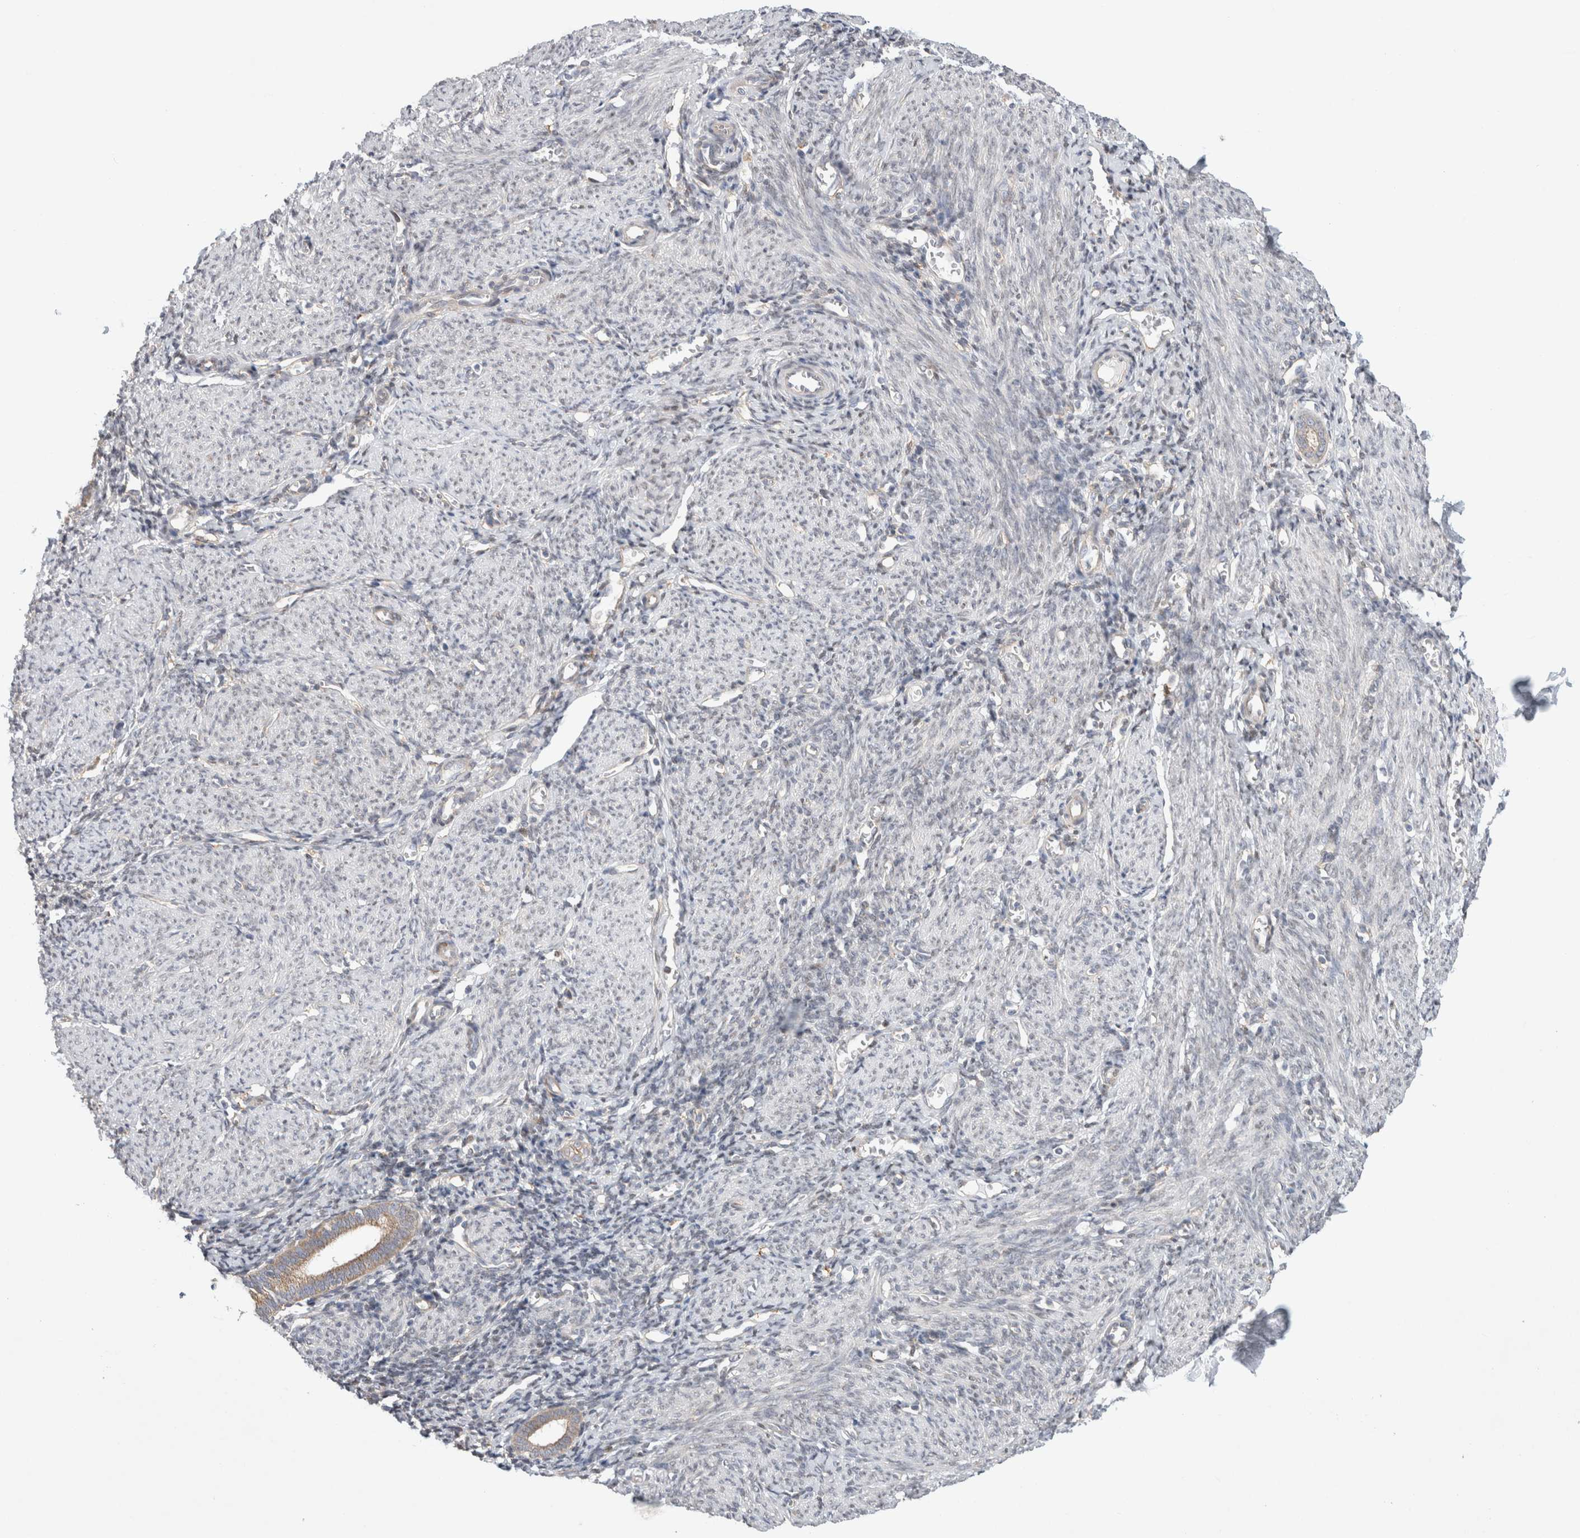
{"staining": {"intensity": "weak", "quantity": "<25%", "location": "cytoplasmic/membranous"}, "tissue": "endometrium", "cell_type": "Cells in endometrial stroma", "image_type": "normal", "snomed": [{"axis": "morphology", "description": "Normal tissue, NOS"}, {"axis": "morphology", "description": "Adenocarcinoma, NOS"}, {"axis": "topography", "description": "Endometrium"}], "caption": "DAB immunohistochemical staining of benign endometrium exhibits no significant expression in cells in endometrial stroma.", "gene": "CDCA7L", "patient": {"sex": "female", "age": 57}}